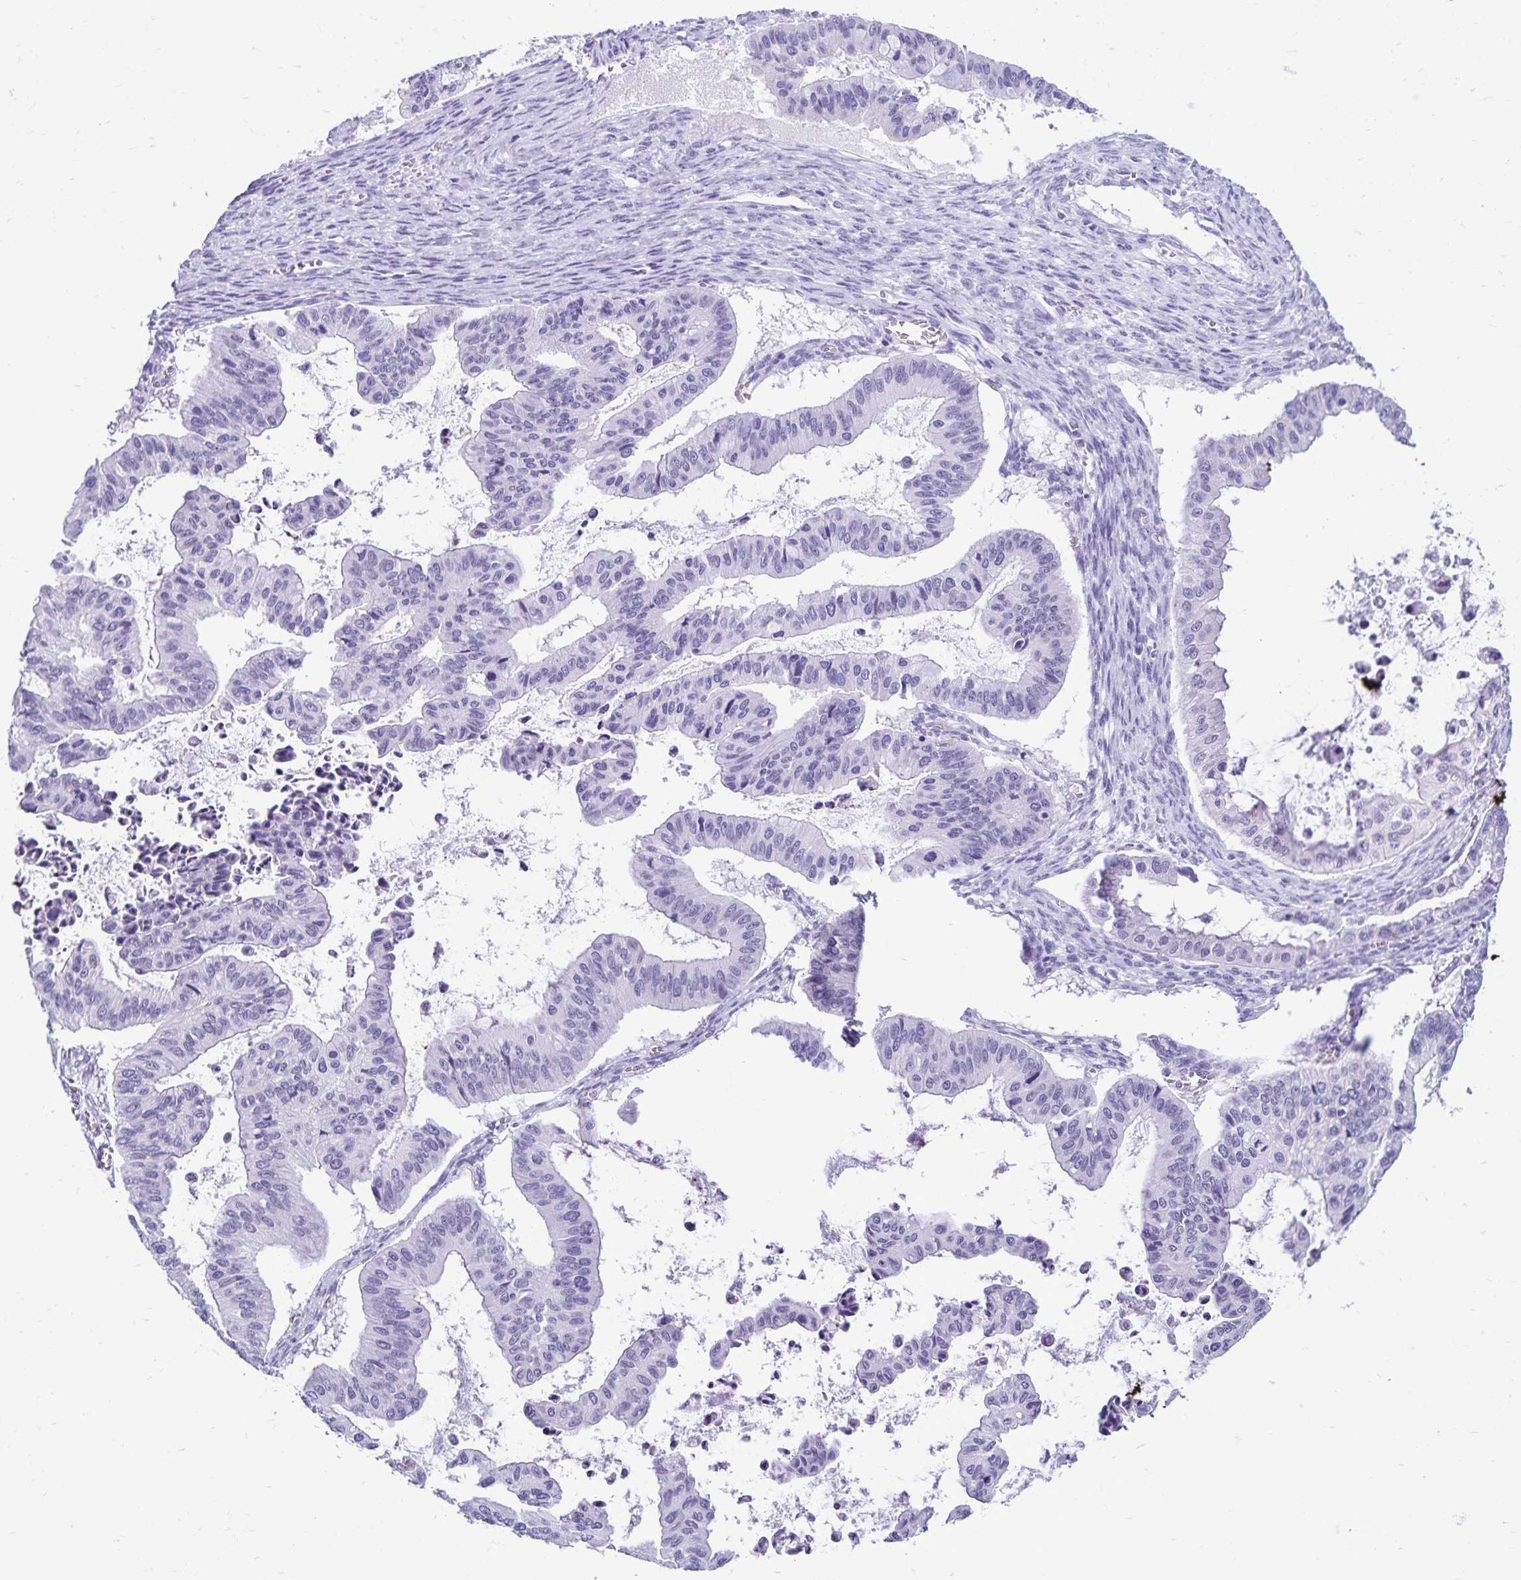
{"staining": {"intensity": "negative", "quantity": "none", "location": "none"}, "tissue": "ovarian cancer", "cell_type": "Tumor cells", "image_type": "cancer", "snomed": [{"axis": "morphology", "description": "Cystadenocarcinoma, mucinous, NOS"}, {"axis": "topography", "description": "Ovary"}], "caption": "Tumor cells are negative for protein expression in human ovarian mucinous cystadenocarcinoma.", "gene": "FAM166C", "patient": {"sex": "female", "age": 72}}